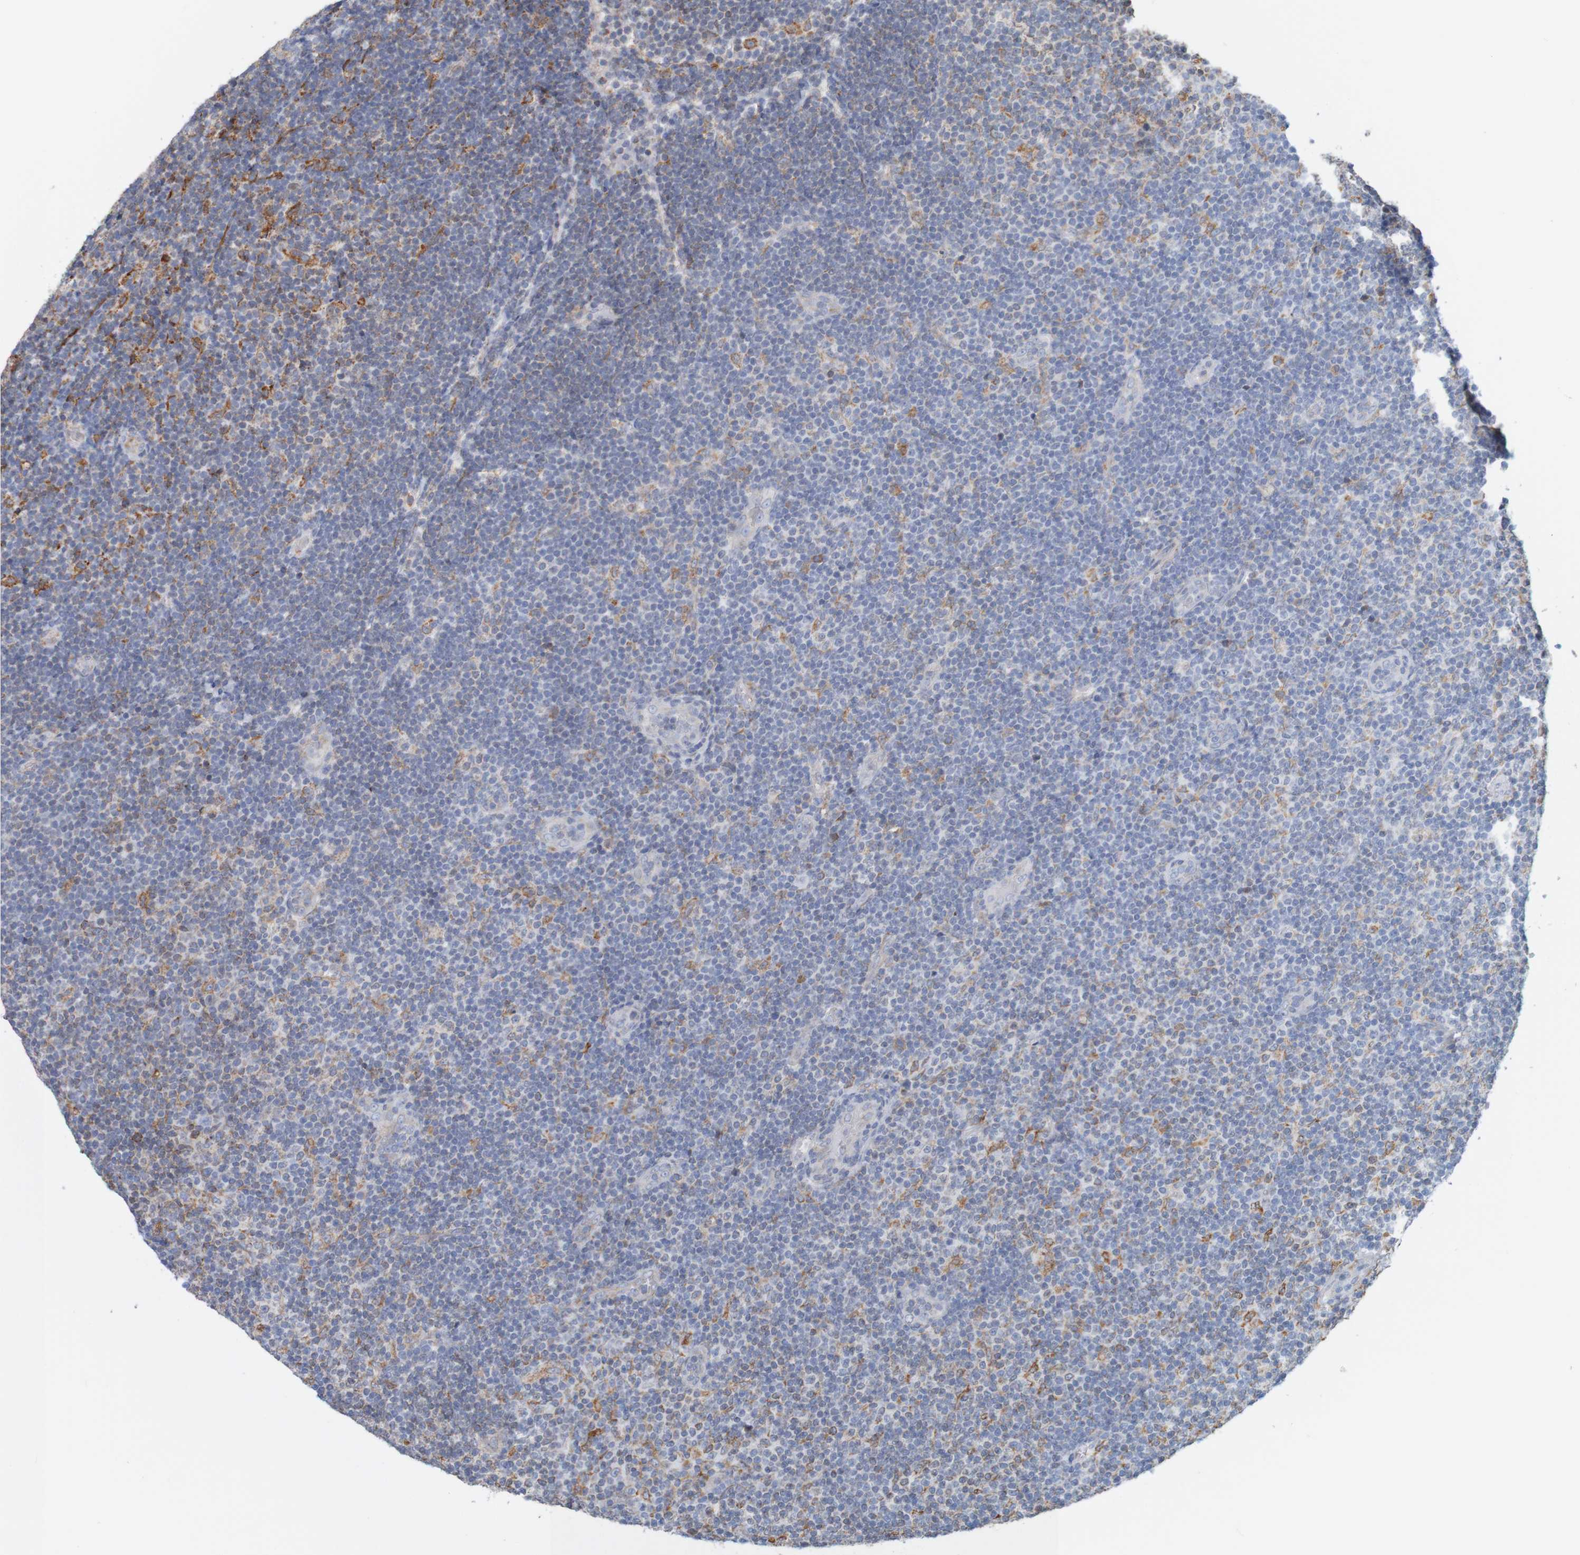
{"staining": {"intensity": "negative", "quantity": "none", "location": "none"}, "tissue": "lymphoma", "cell_type": "Tumor cells", "image_type": "cancer", "snomed": [{"axis": "morphology", "description": "Malignant lymphoma, non-Hodgkin's type, Low grade"}, {"axis": "topography", "description": "Lymph node"}], "caption": "Micrograph shows no significant protein staining in tumor cells of lymphoma.", "gene": "PDIA3", "patient": {"sex": "male", "age": 83}}